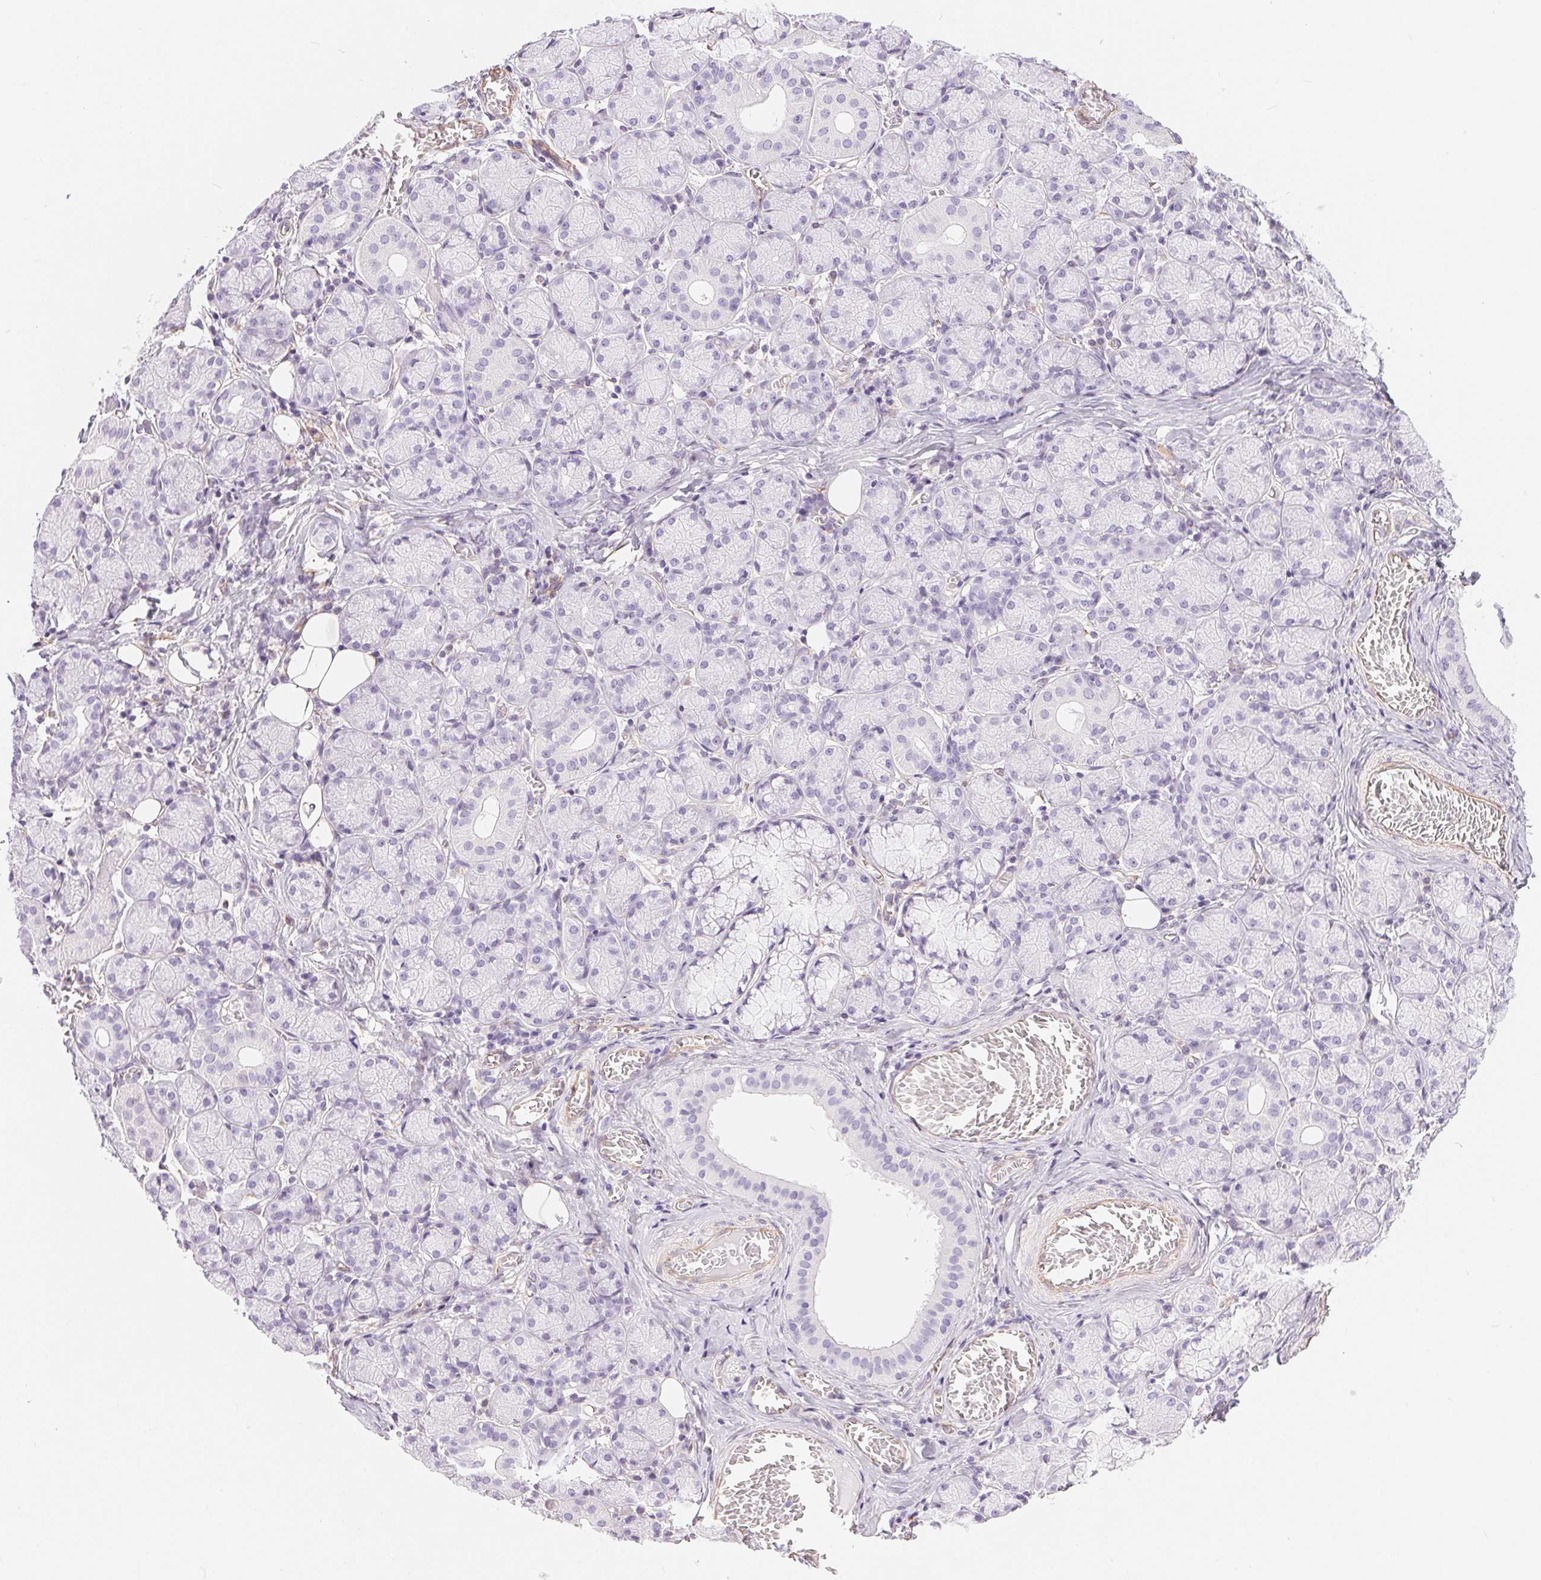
{"staining": {"intensity": "negative", "quantity": "none", "location": "none"}, "tissue": "salivary gland", "cell_type": "Glandular cells", "image_type": "normal", "snomed": [{"axis": "morphology", "description": "Normal tissue, NOS"}, {"axis": "topography", "description": "Salivary gland"}, {"axis": "topography", "description": "Peripheral nerve tissue"}], "caption": "Immunohistochemistry micrograph of benign salivary gland: salivary gland stained with DAB (3,3'-diaminobenzidine) demonstrates no significant protein expression in glandular cells. The staining was performed using DAB to visualize the protein expression in brown, while the nuclei were stained in blue with hematoxylin (Magnification: 20x).", "gene": "GFAP", "patient": {"sex": "female", "age": 24}}